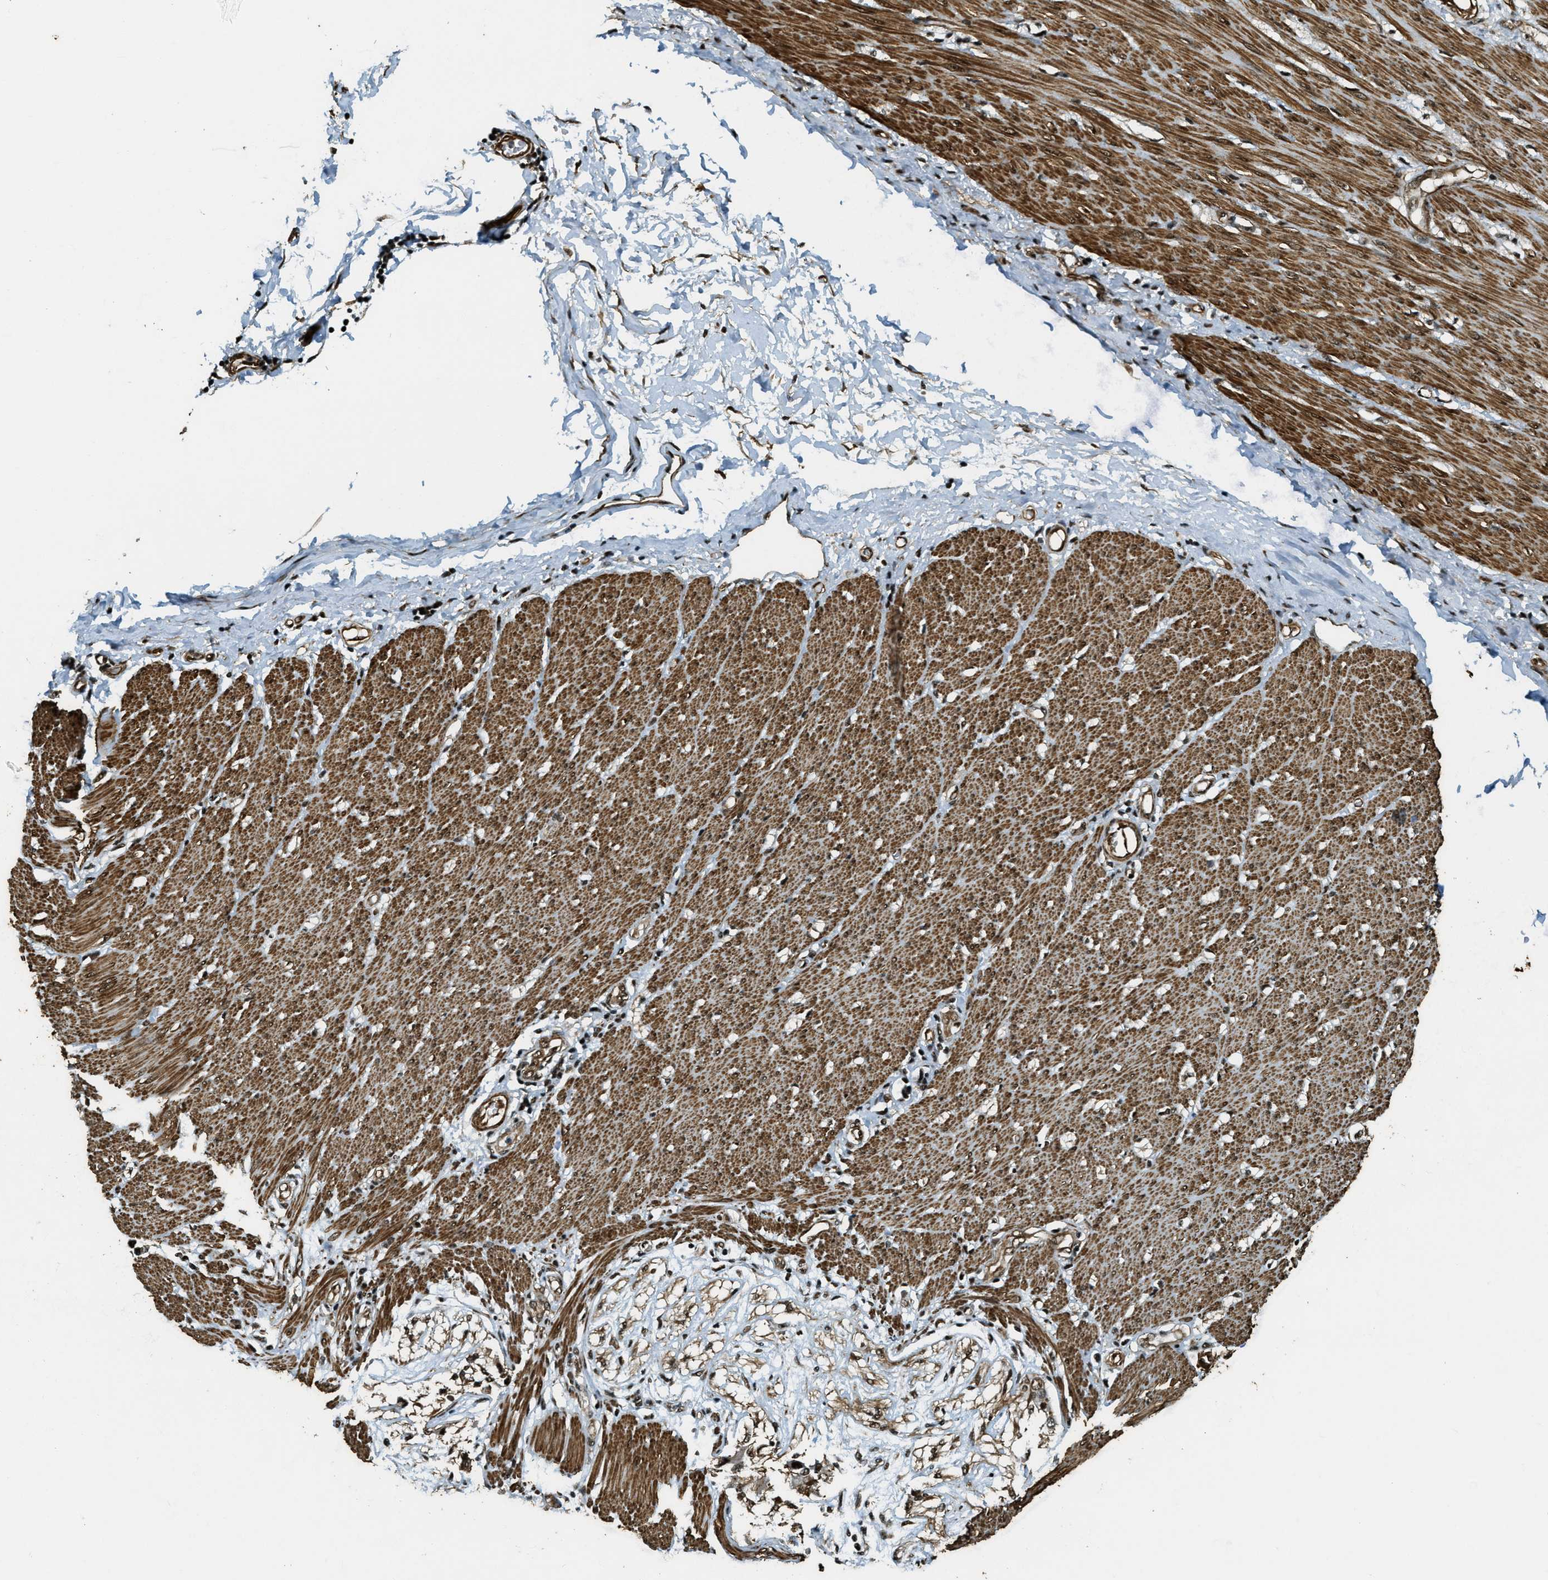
{"staining": {"intensity": "strong", "quantity": ">75%", "location": "nuclear"}, "tissue": "adipose tissue", "cell_type": "Adipocytes", "image_type": "normal", "snomed": [{"axis": "morphology", "description": "Normal tissue, NOS"}, {"axis": "morphology", "description": "Adenocarcinoma, NOS"}, {"axis": "topography", "description": "Colon"}, {"axis": "topography", "description": "Peripheral nerve tissue"}], "caption": "About >75% of adipocytes in normal adipose tissue exhibit strong nuclear protein staining as visualized by brown immunohistochemical staining.", "gene": "CFAP36", "patient": {"sex": "male", "age": 14}}